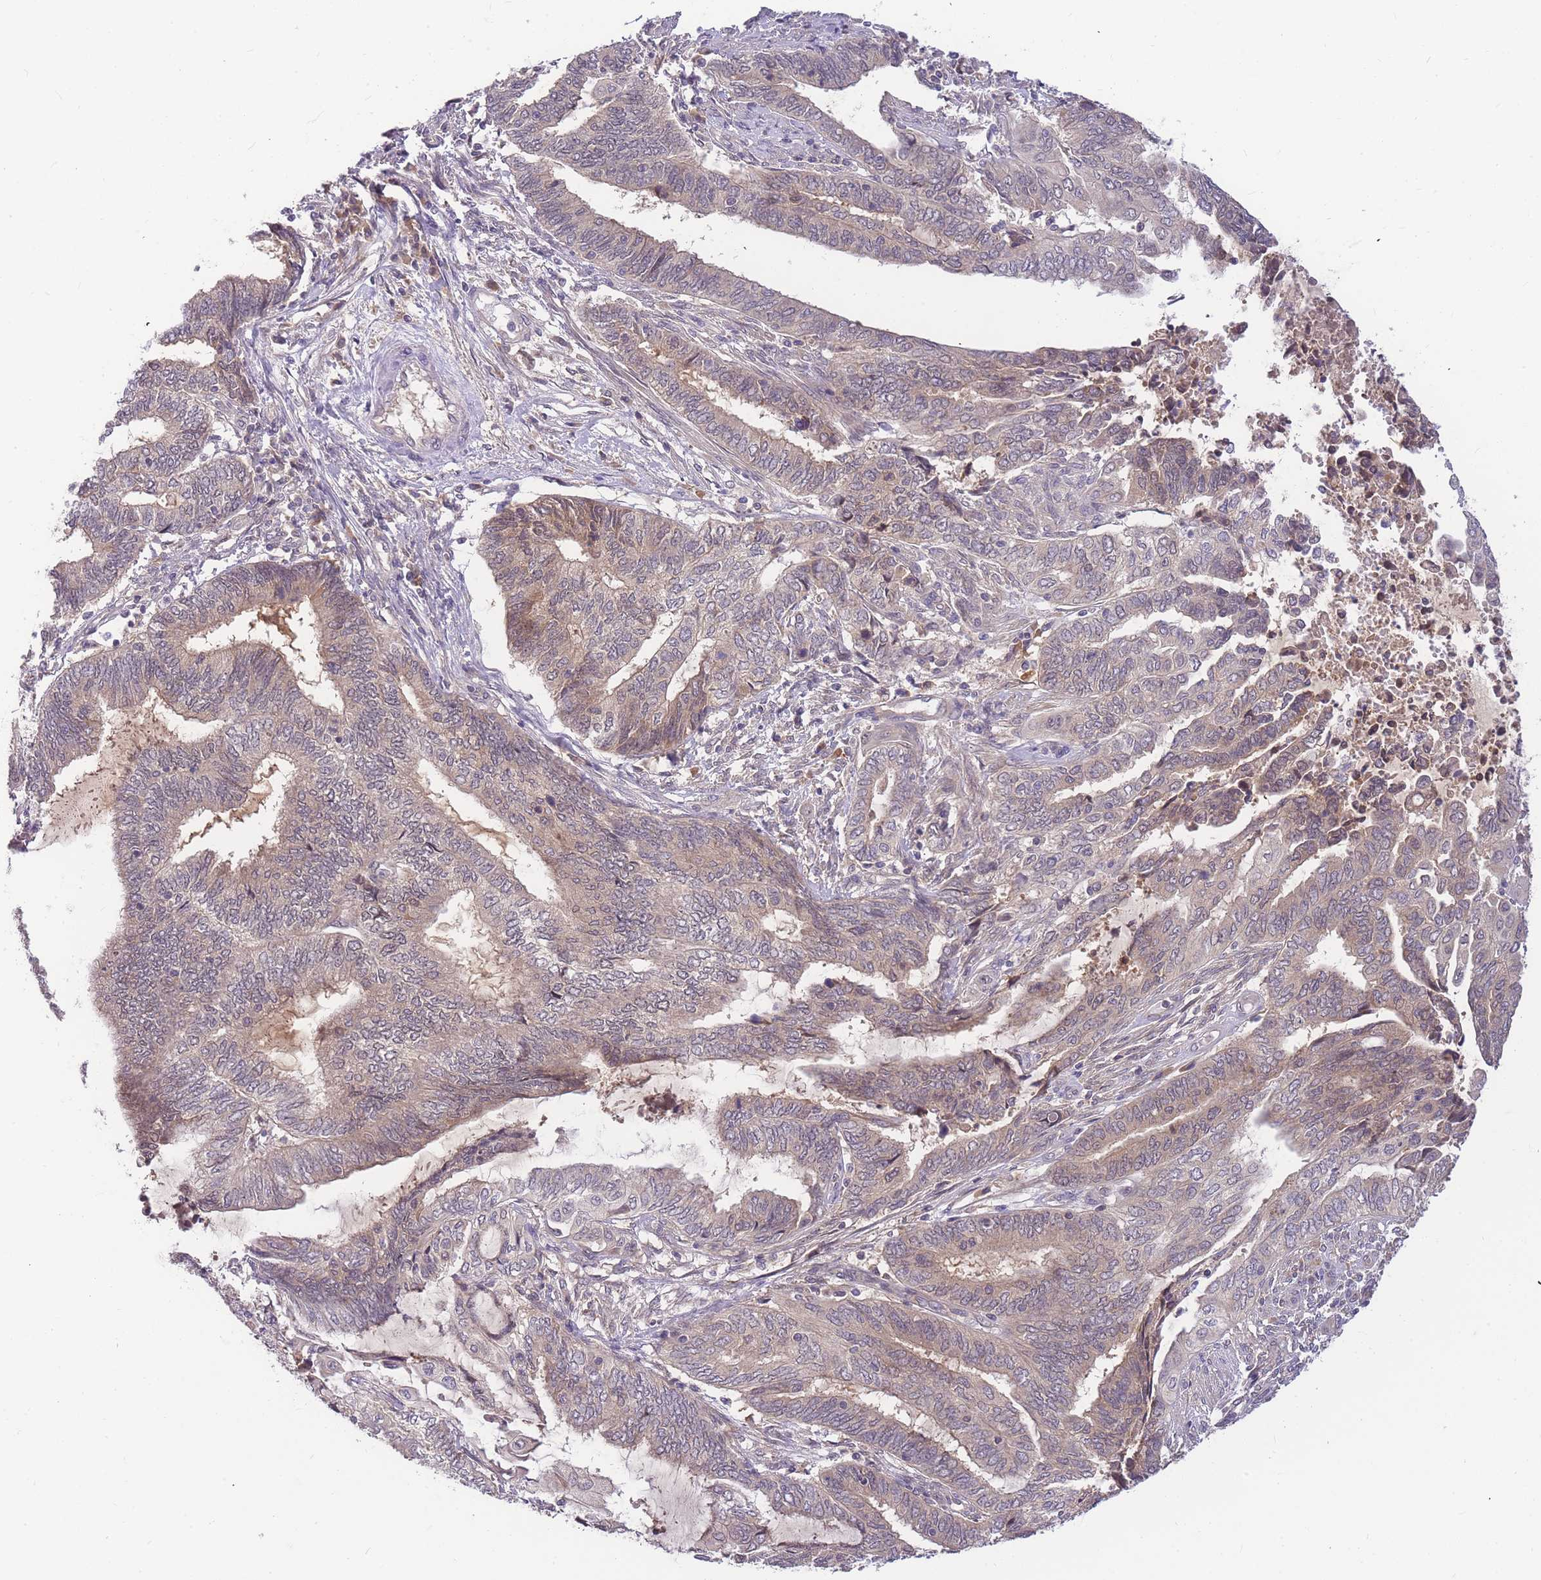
{"staining": {"intensity": "weak", "quantity": "25%-75%", "location": "cytoplasmic/membranous"}, "tissue": "endometrial cancer", "cell_type": "Tumor cells", "image_type": "cancer", "snomed": [{"axis": "morphology", "description": "Adenocarcinoma, NOS"}, {"axis": "topography", "description": "Uterus"}, {"axis": "topography", "description": "Endometrium"}], "caption": "Immunohistochemical staining of human adenocarcinoma (endometrial) shows low levels of weak cytoplasmic/membranous protein positivity in about 25%-75% of tumor cells.", "gene": "ZNF577", "patient": {"sex": "female", "age": 70}}